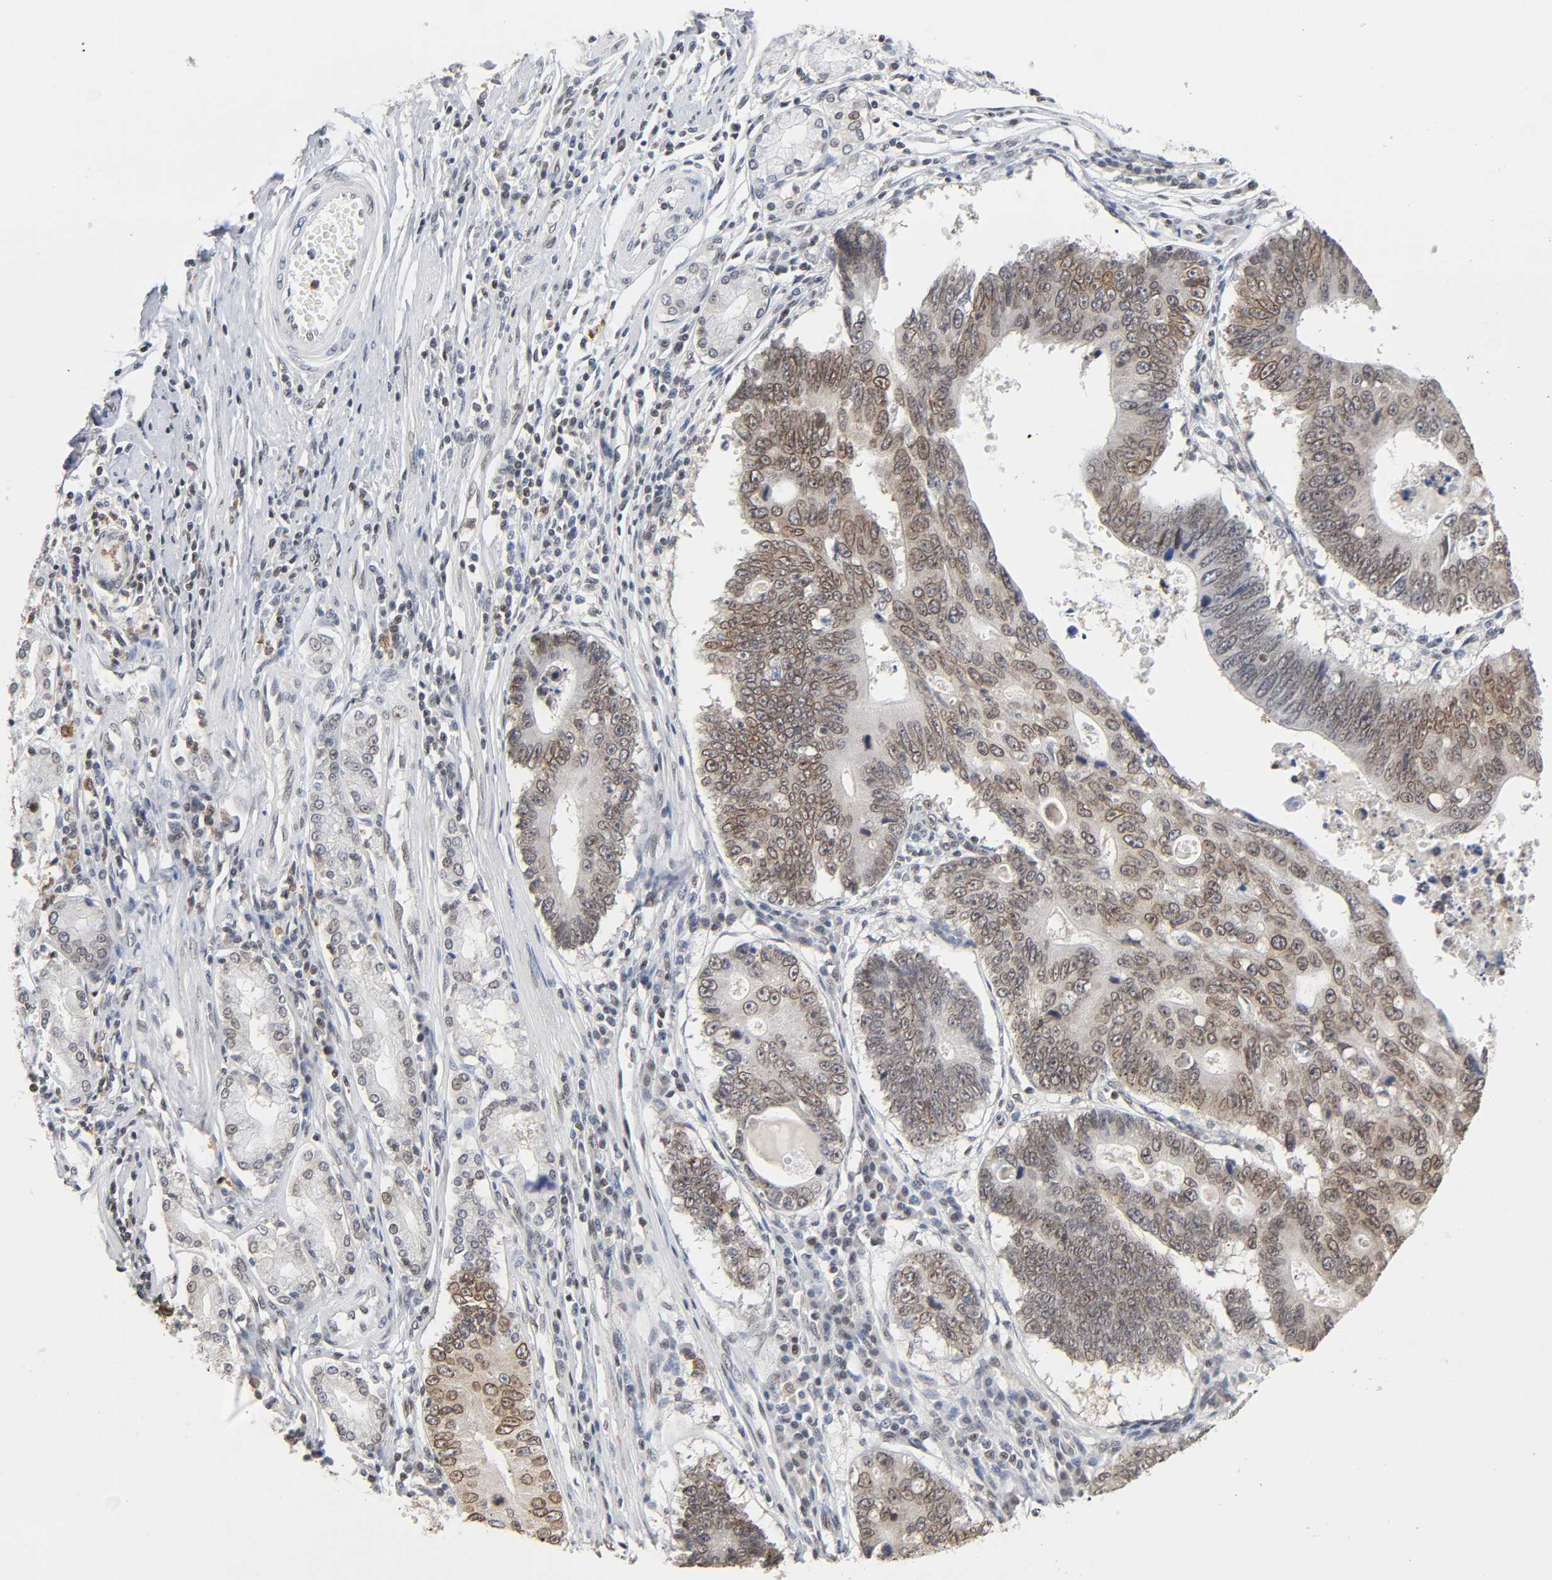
{"staining": {"intensity": "moderate", "quantity": ">75%", "location": "cytoplasmic/membranous,nuclear"}, "tissue": "stomach cancer", "cell_type": "Tumor cells", "image_type": "cancer", "snomed": [{"axis": "morphology", "description": "Adenocarcinoma, NOS"}, {"axis": "topography", "description": "Stomach"}], "caption": "Human adenocarcinoma (stomach) stained for a protein (brown) demonstrates moderate cytoplasmic/membranous and nuclear positive expression in about >75% of tumor cells.", "gene": "SUMO1", "patient": {"sex": "male", "age": 59}}